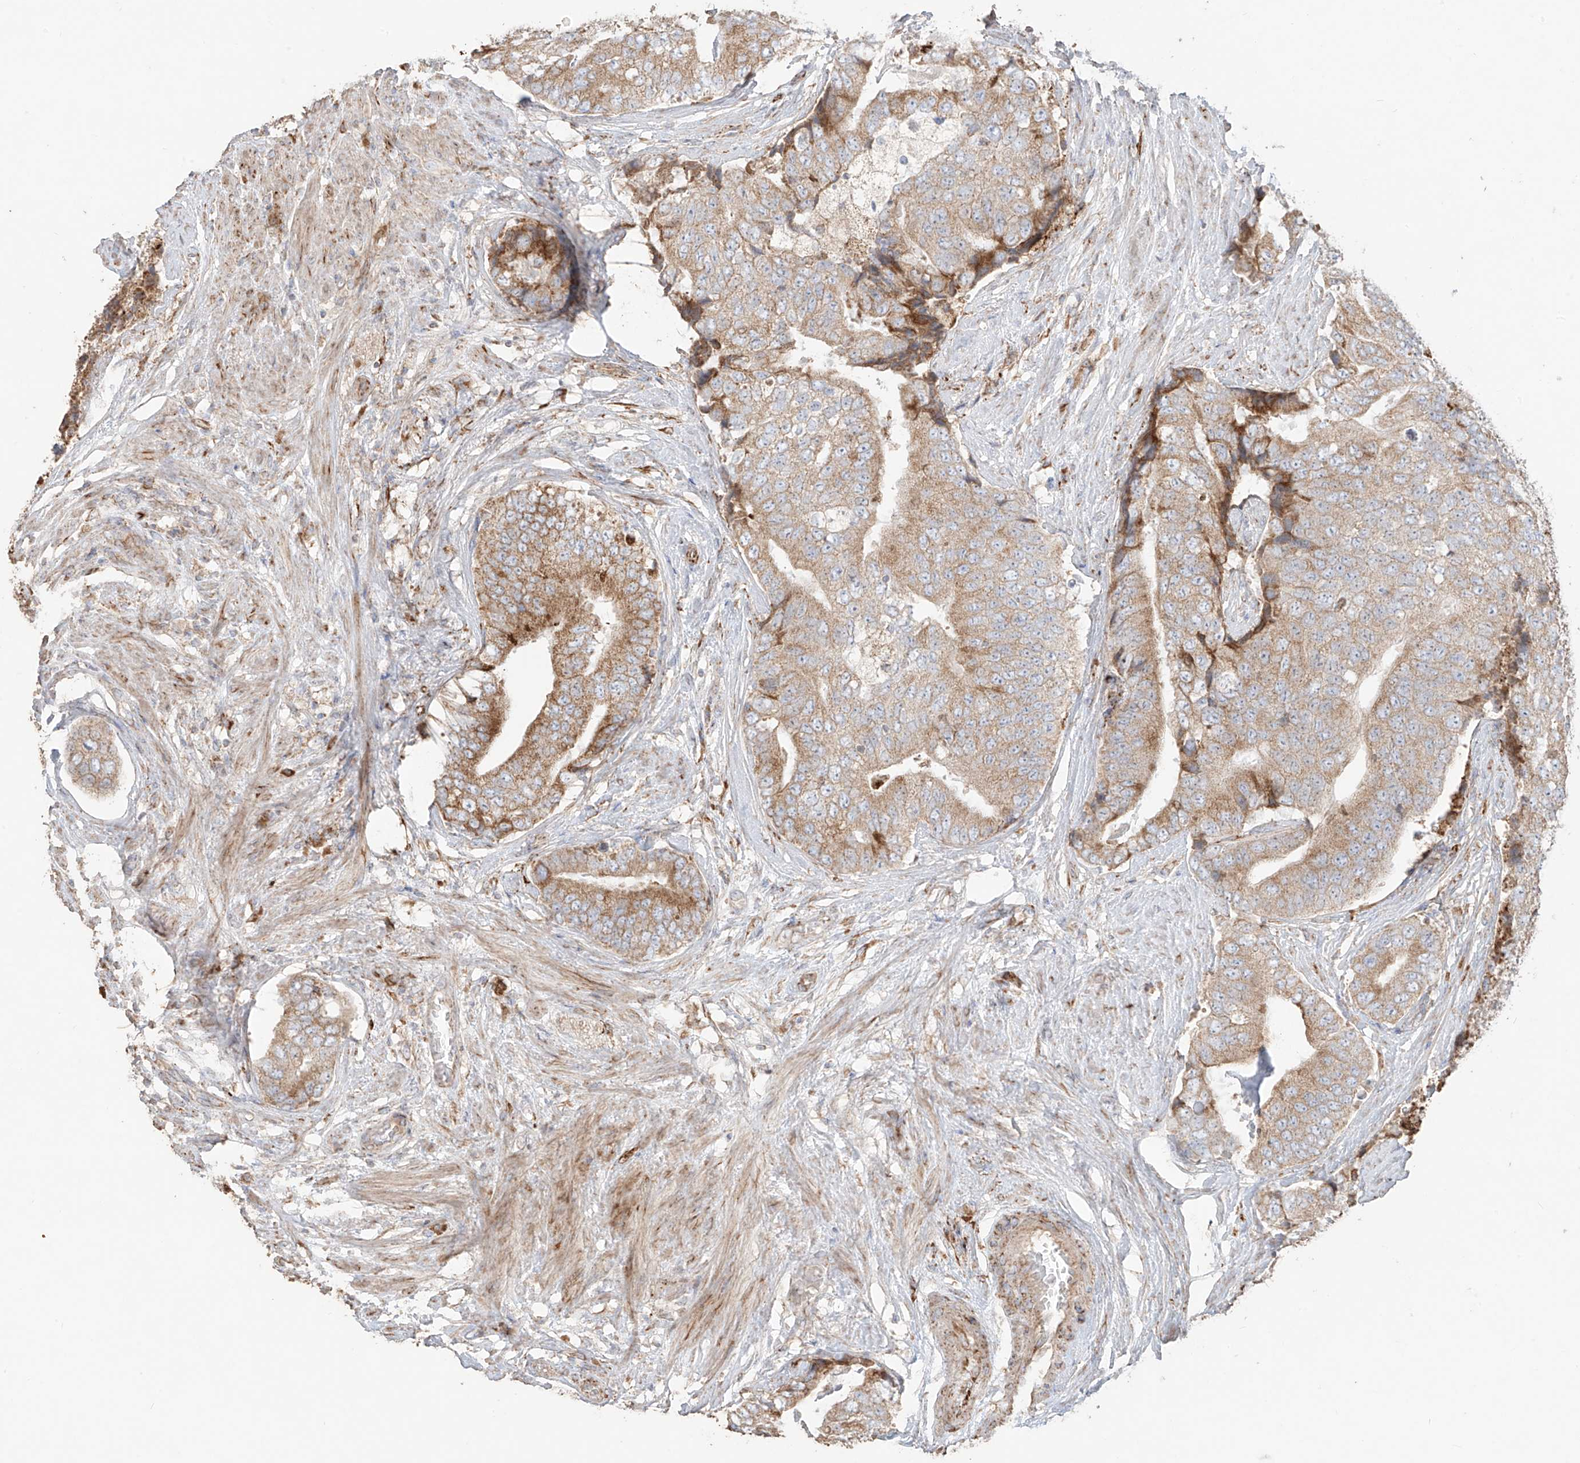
{"staining": {"intensity": "moderate", "quantity": ">75%", "location": "cytoplasmic/membranous"}, "tissue": "prostate cancer", "cell_type": "Tumor cells", "image_type": "cancer", "snomed": [{"axis": "morphology", "description": "Adenocarcinoma, High grade"}, {"axis": "topography", "description": "Prostate"}], "caption": "Moderate cytoplasmic/membranous positivity for a protein is seen in approximately >75% of tumor cells of prostate cancer (high-grade adenocarcinoma) using immunohistochemistry.", "gene": "COLGALT2", "patient": {"sex": "male", "age": 70}}